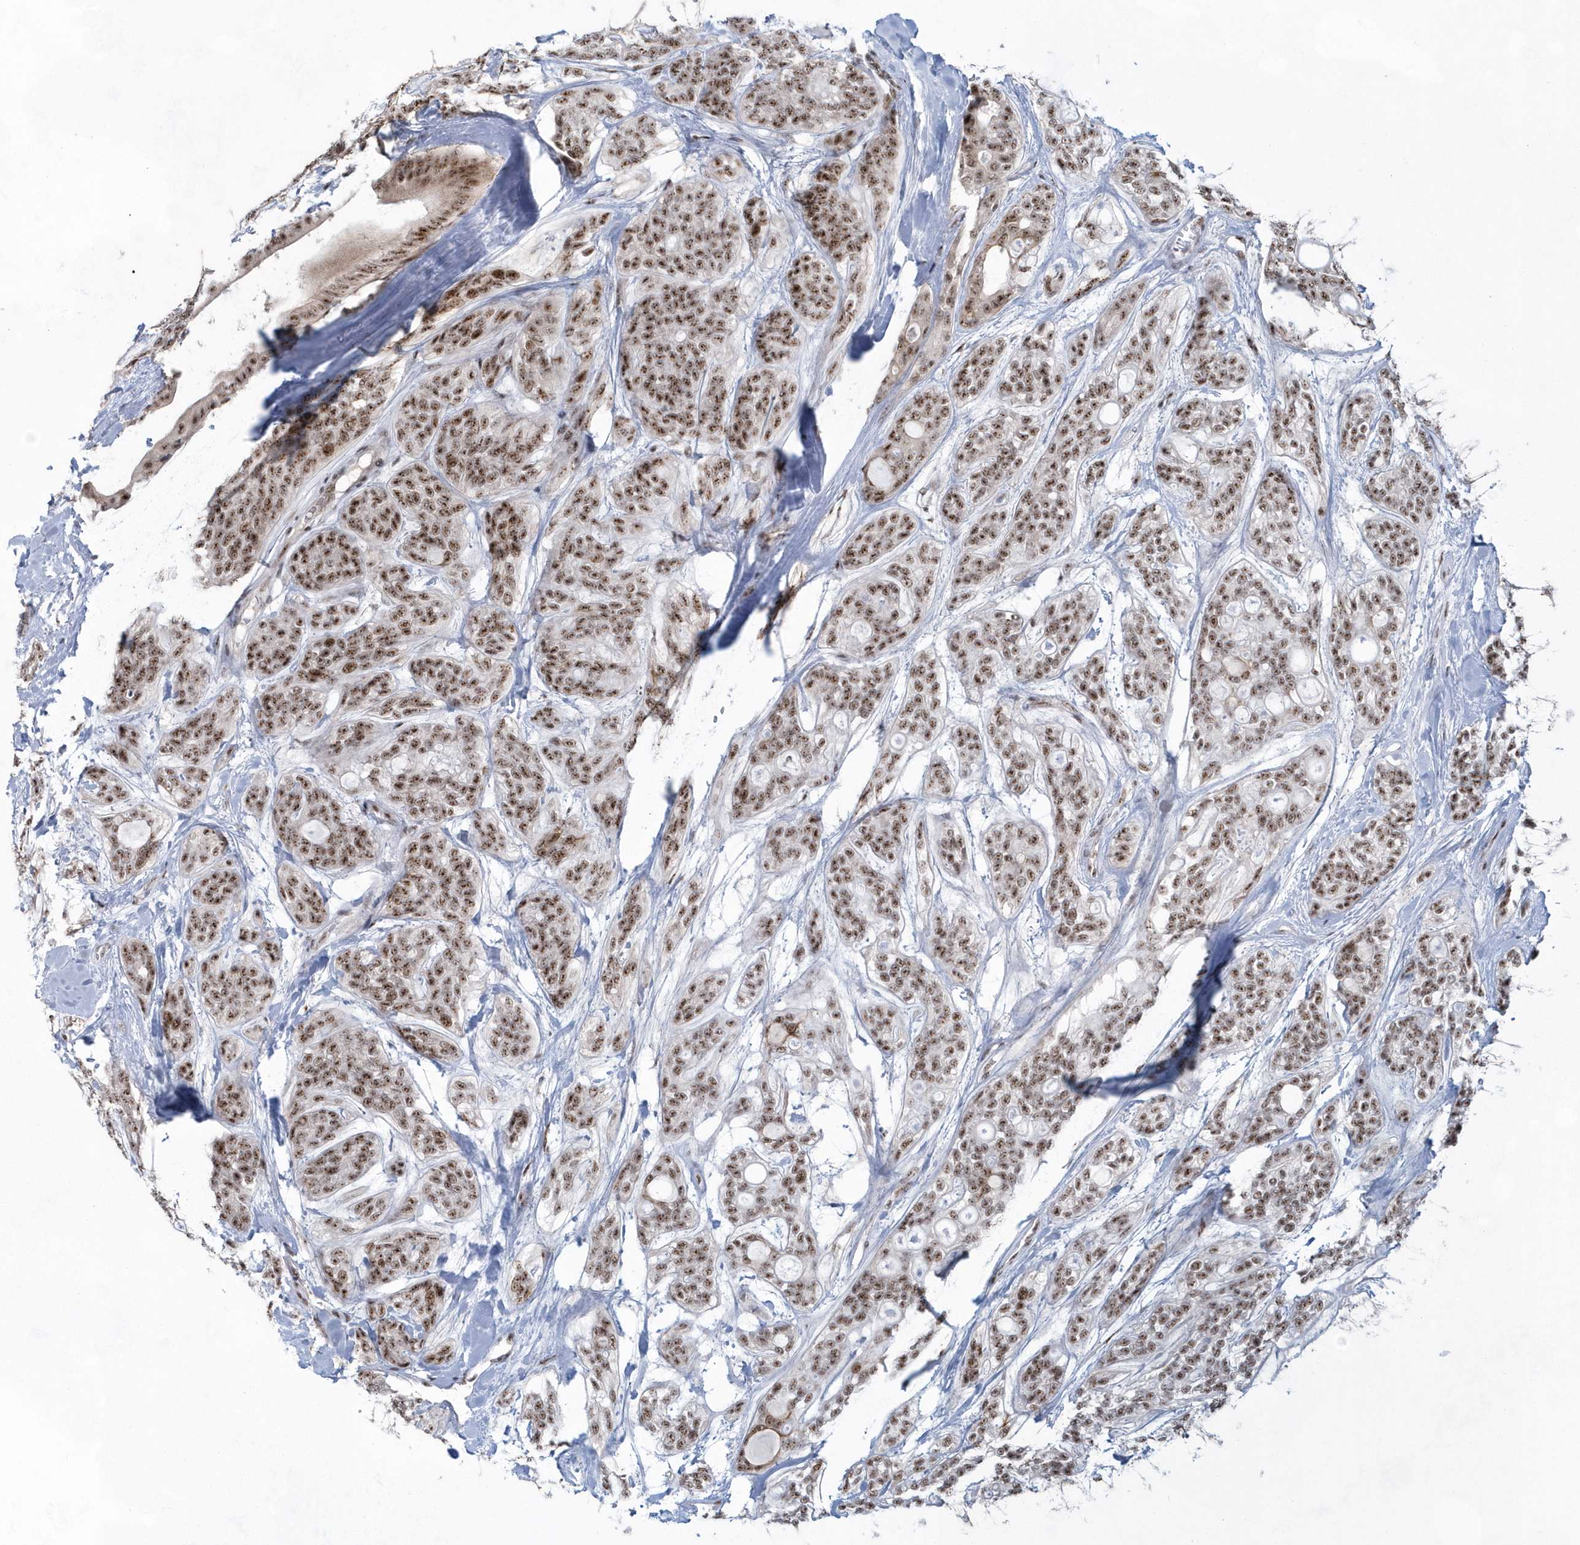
{"staining": {"intensity": "moderate", "quantity": ">75%", "location": "nuclear"}, "tissue": "head and neck cancer", "cell_type": "Tumor cells", "image_type": "cancer", "snomed": [{"axis": "morphology", "description": "Adenocarcinoma, NOS"}, {"axis": "topography", "description": "Head-Neck"}], "caption": "An IHC micrograph of neoplastic tissue is shown. Protein staining in brown highlights moderate nuclear positivity in head and neck adenocarcinoma within tumor cells. Immunohistochemistry (ihc) stains the protein in brown and the nuclei are stained blue.", "gene": "KDM6B", "patient": {"sex": "male", "age": 66}}